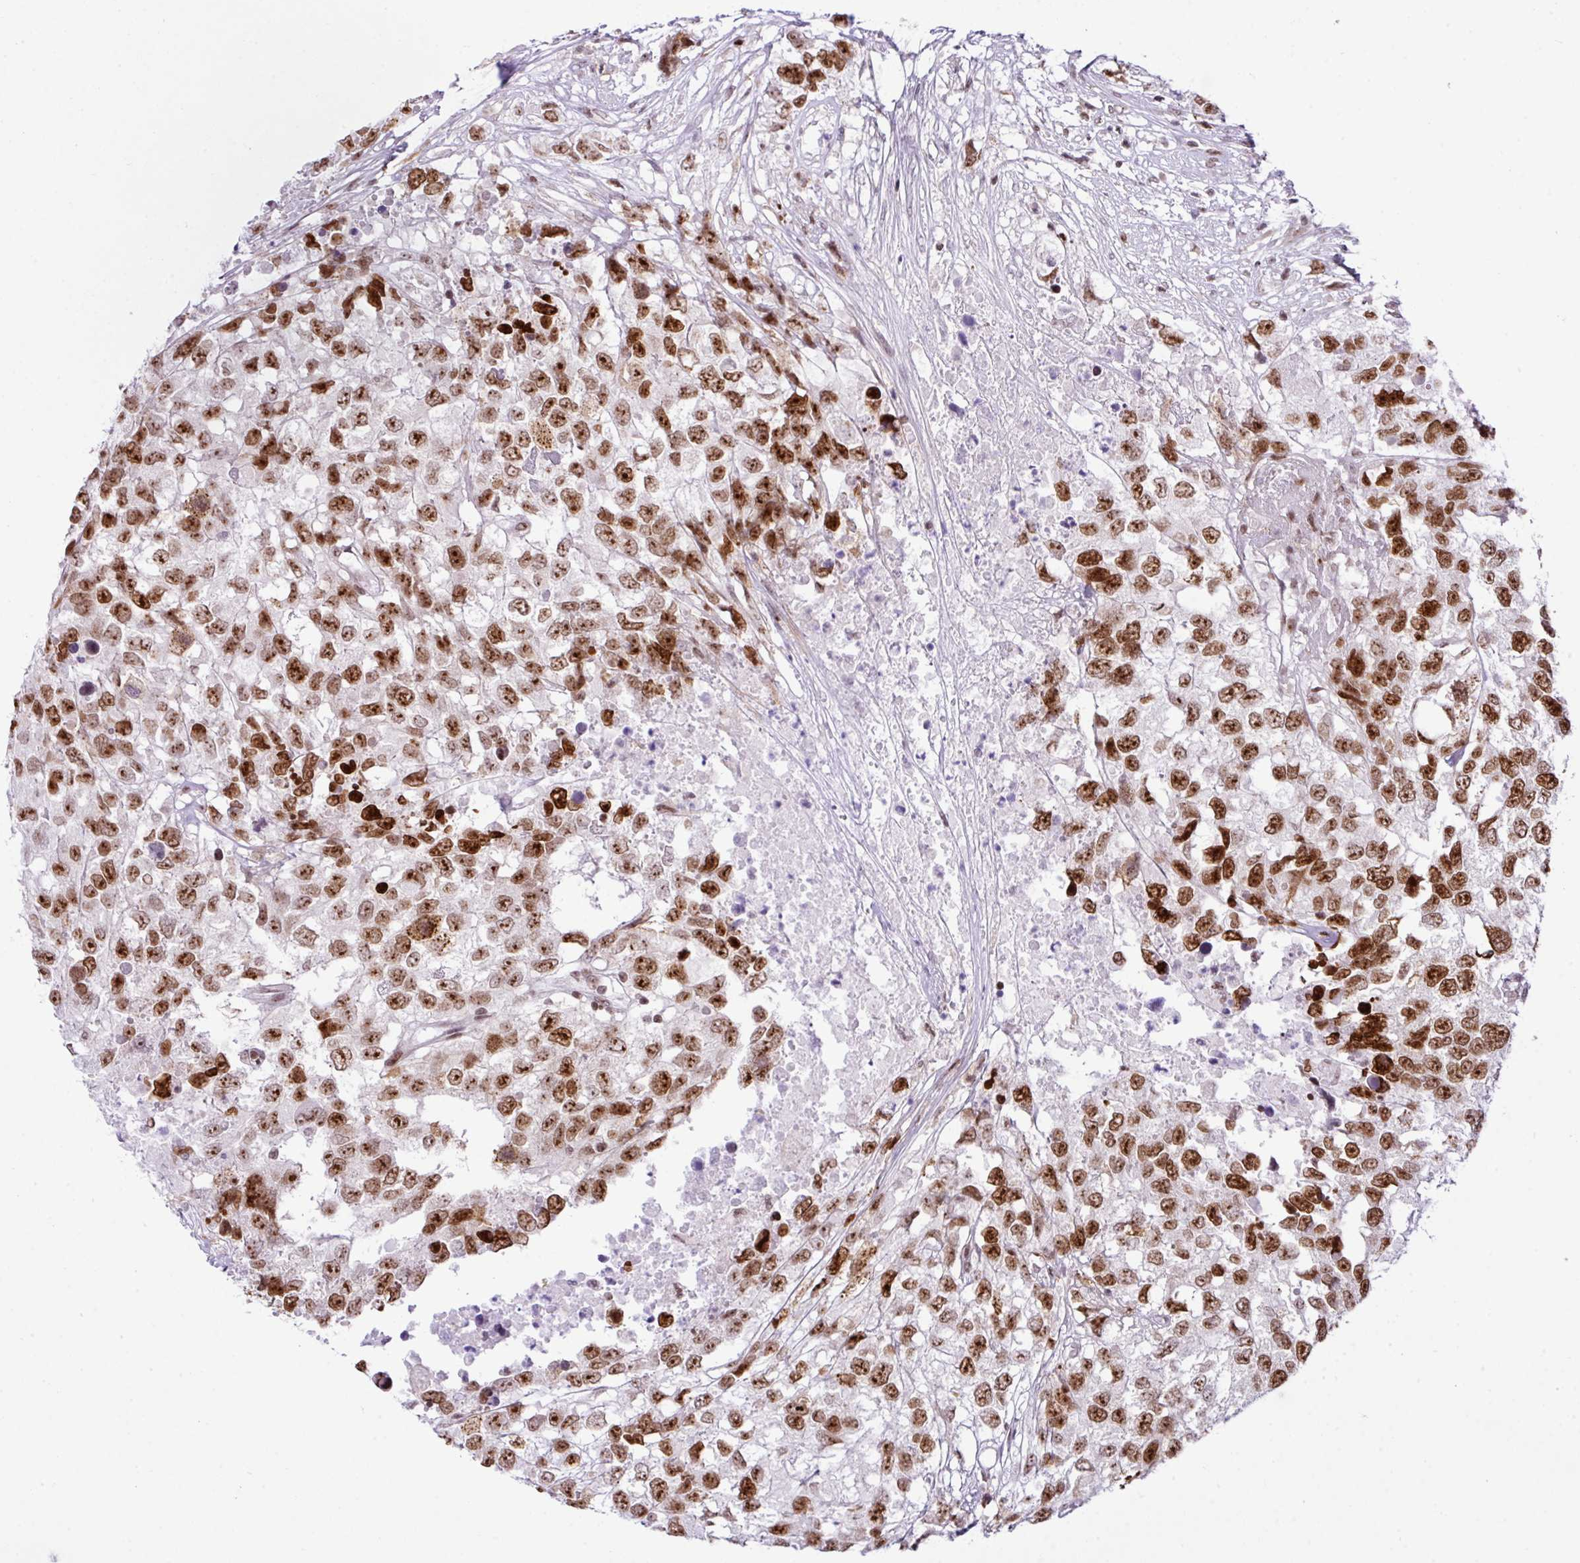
{"staining": {"intensity": "strong", "quantity": ">75%", "location": "nuclear"}, "tissue": "testis cancer", "cell_type": "Tumor cells", "image_type": "cancer", "snomed": [{"axis": "morphology", "description": "Carcinoma, Embryonal, NOS"}, {"axis": "topography", "description": "Testis"}], "caption": "High-power microscopy captured an immunohistochemistry (IHC) micrograph of testis cancer, revealing strong nuclear expression in about >75% of tumor cells. (DAB = brown stain, brightfield microscopy at high magnification).", "gene": "CCDC137", "patient": {"sex": "male", "age": 83}}